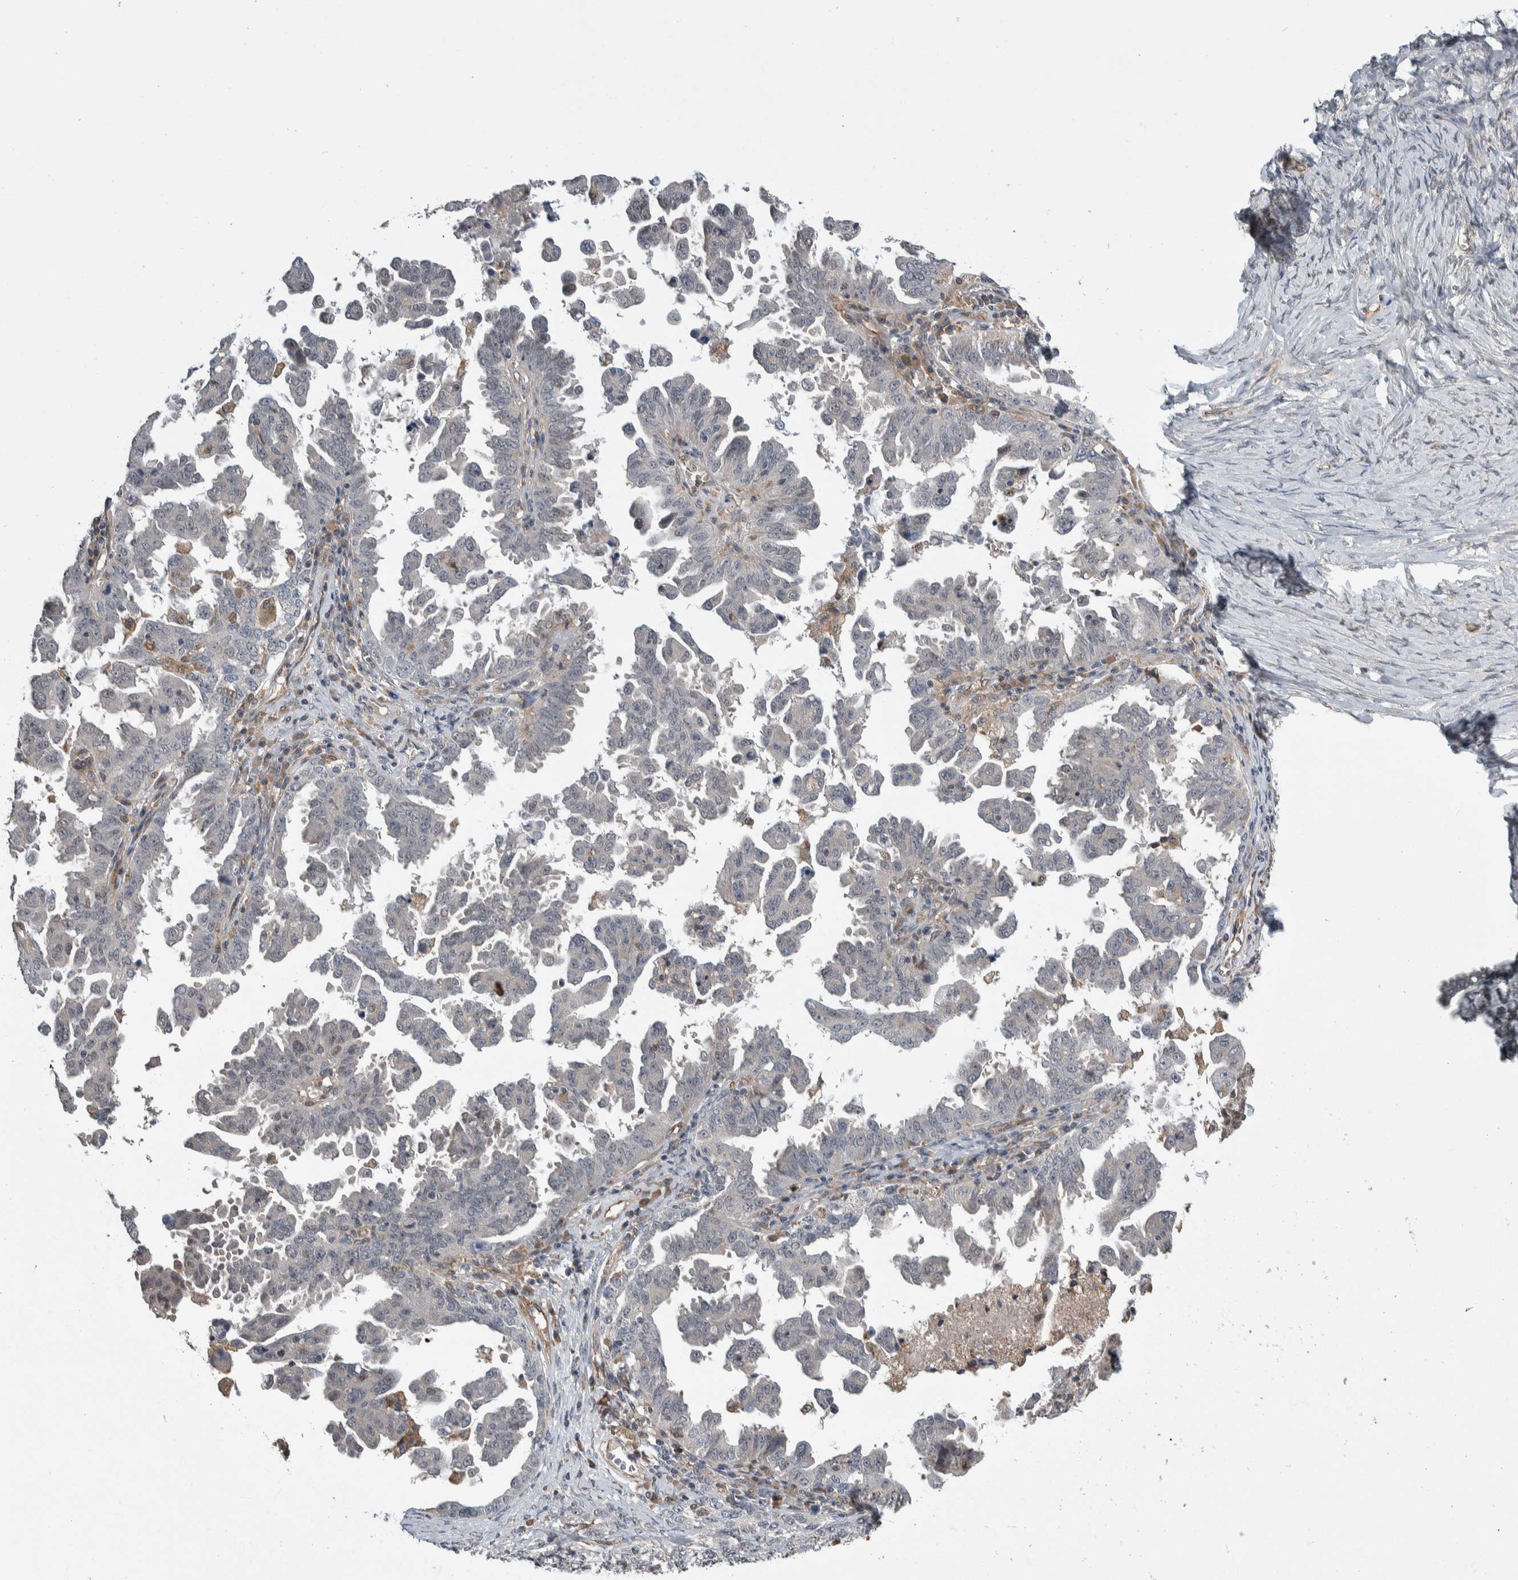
{"staining": {"intensity": "negative", "quantity": "none", "location": "none"}, "tissue": "ovarian cancer", "cell_type": "Tumor cells", "image_type": "cancer", "snomed": [{"axis": "morphology", "description": "Carcinoma, endometroid"}, {"axis": "topography", "description": "Ovary"}], "caption": "IHC of ovarian cancer (endometroid carcinoma) reveals no staining in tumor cells. (Stains: DAB immunohistochemistry with hematoxylin counter stain, Microscopy: brightfield microscopy at high magnification).", "gene": "PRDM4", "patient": {"sex": "female", "age": 62}}